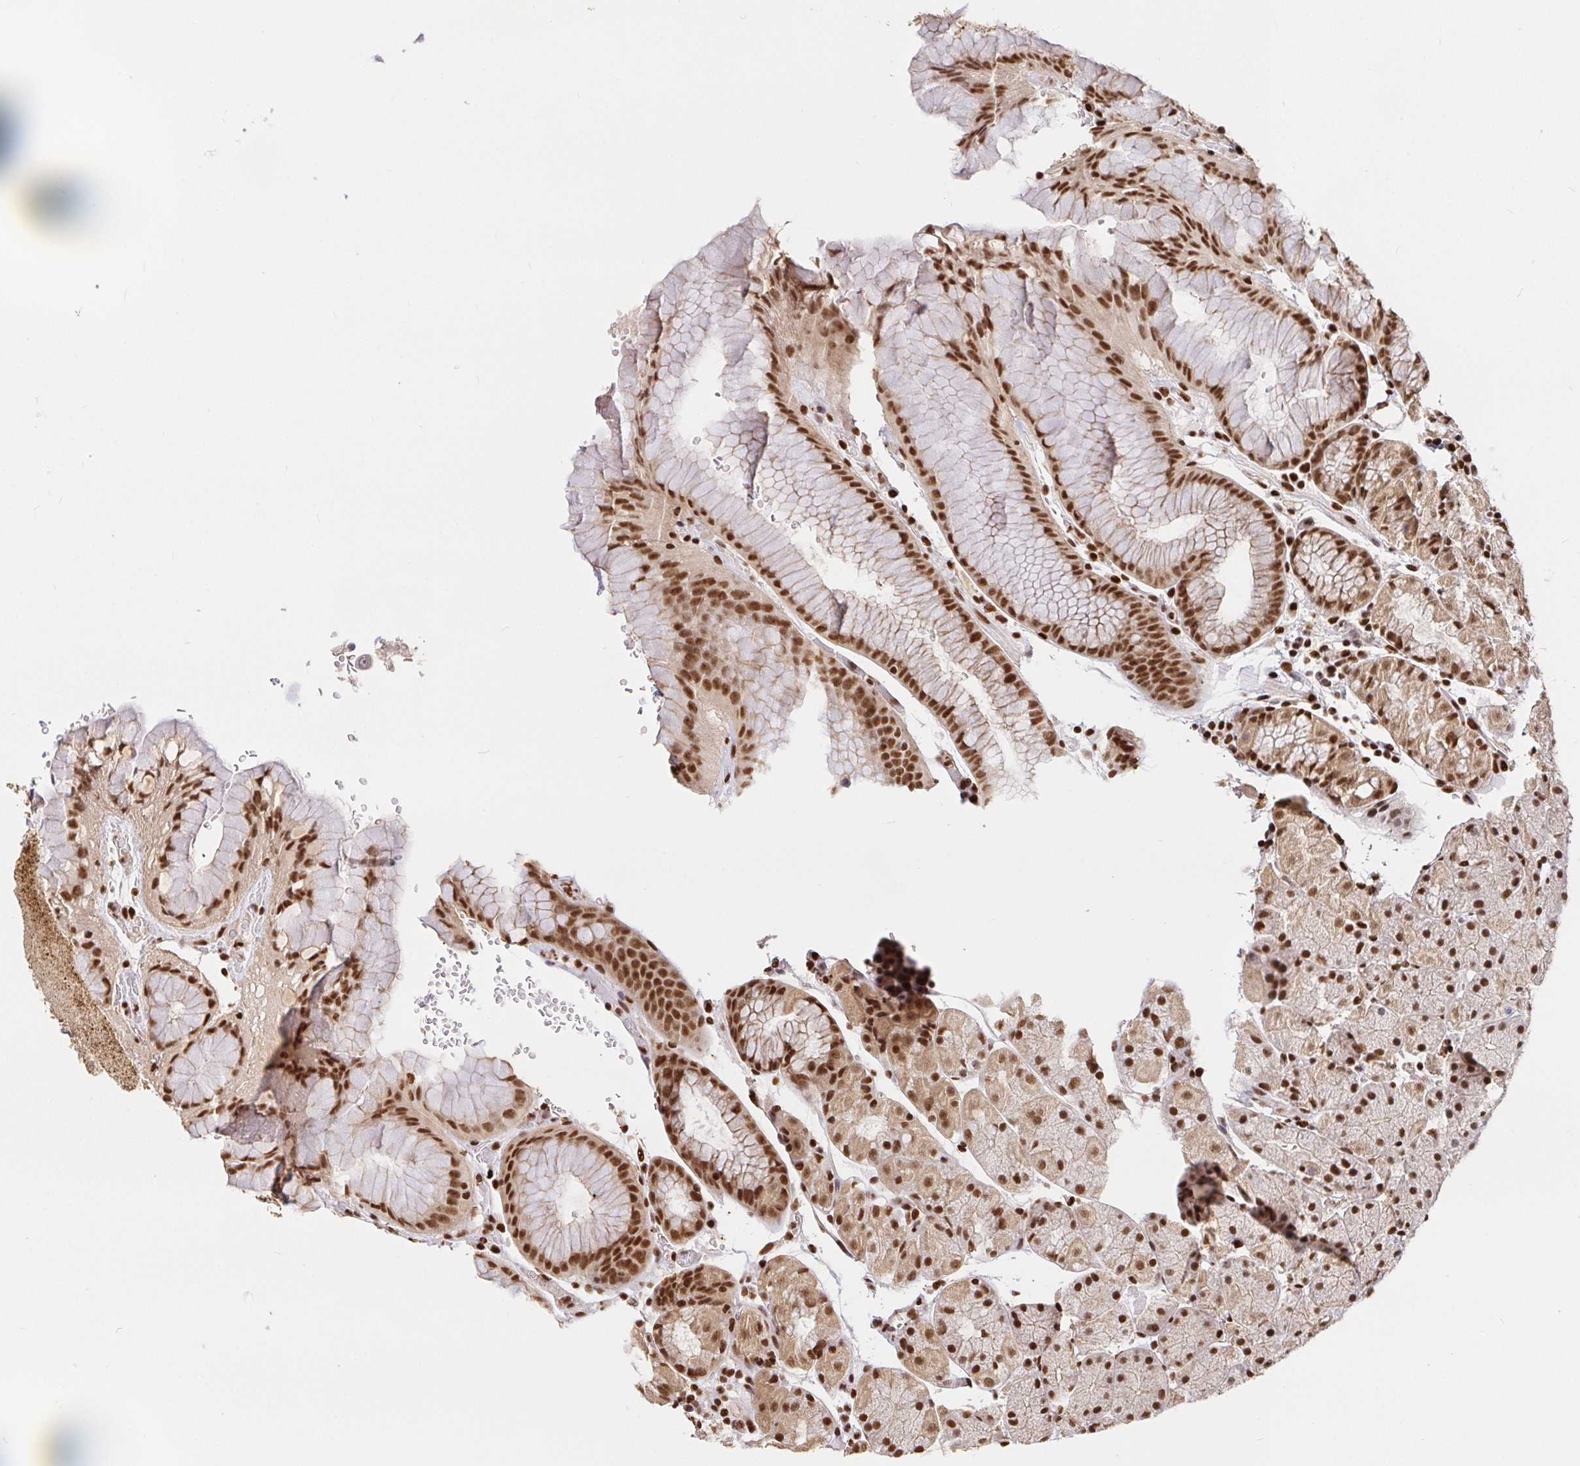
{"staining": {"intensity": "moderate", "quantity": ">75%", "location": "cytoplasmic/membranous,nuclear"}, "tissue": "stomach", "cell_type": "Glandular cells", "image_type": "normal", "snomed": [{"axis": "morphology", "description": "Normal tissue, NOS"}, {"axis": "topography", "description": "Stomach, upper"}, {"axis": "topography", "description": "Stomach"}], "caption": "Unremarkable stomach demonstrates moderate cytoplasmic/membranous,nuclear positivity in about >75% of glandular cells.", "gene": "SP3", "patient": {"sex": "male", "age": 76}}